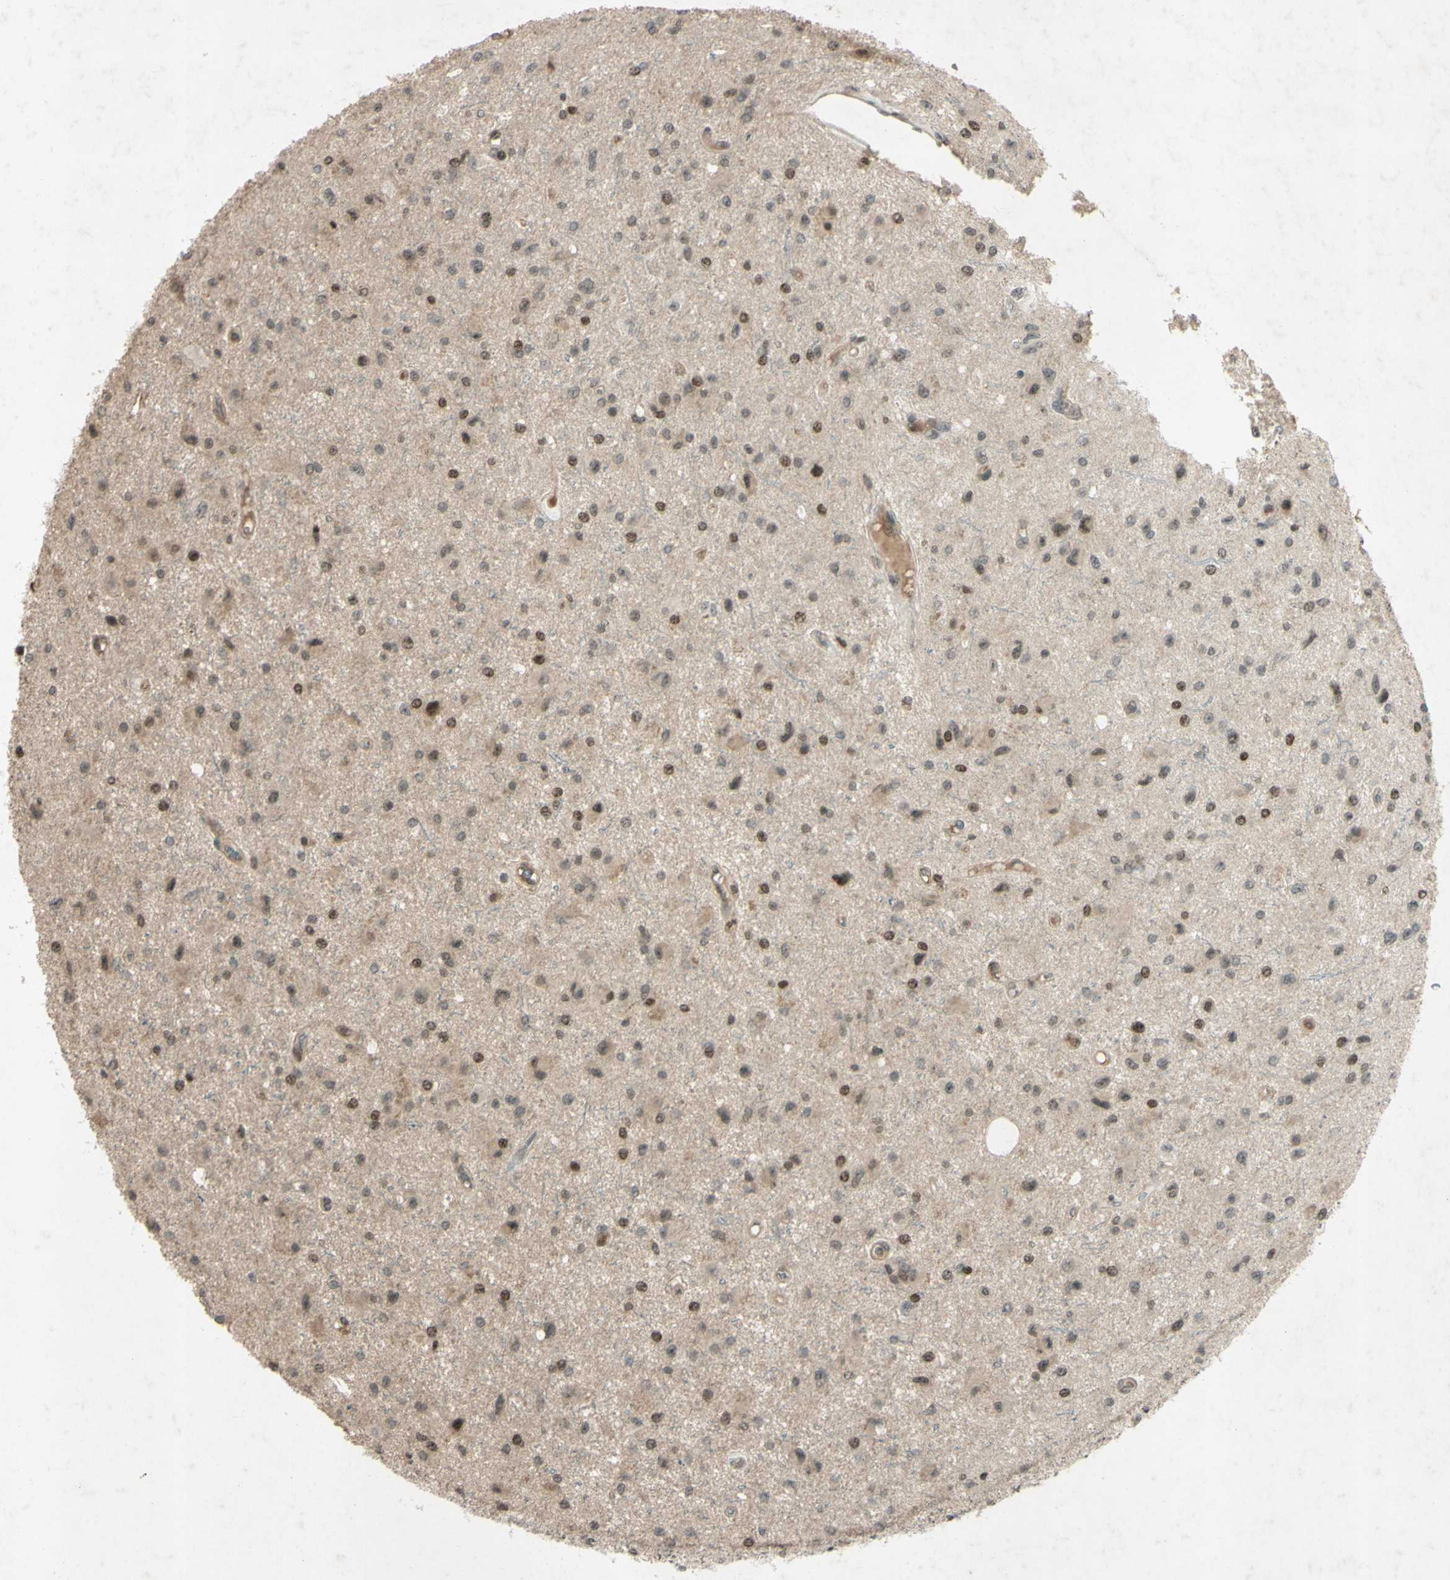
{"staining": {"intensity": "moderate", "quantity": "25%-75%", "location": "cytoplasmic/membranous,nuclear"}, "tissue": "glioma", "cell_type": "Tumor cells", "image_type": "cancer", "snomed": [{"axis": "morphology", "description": "Glioma, malignant, Low grade"}, {"axis": "topography", "description": "Brain"}], "caption": "Moderate cytoplasmic/membranous and nuclear expression for a protein is seen in approximately 25%-75% of tumor cells of glioma using immunohistochemistry.", "gene": "SNW1", "patient": {"sex": "male", "age": 58}}